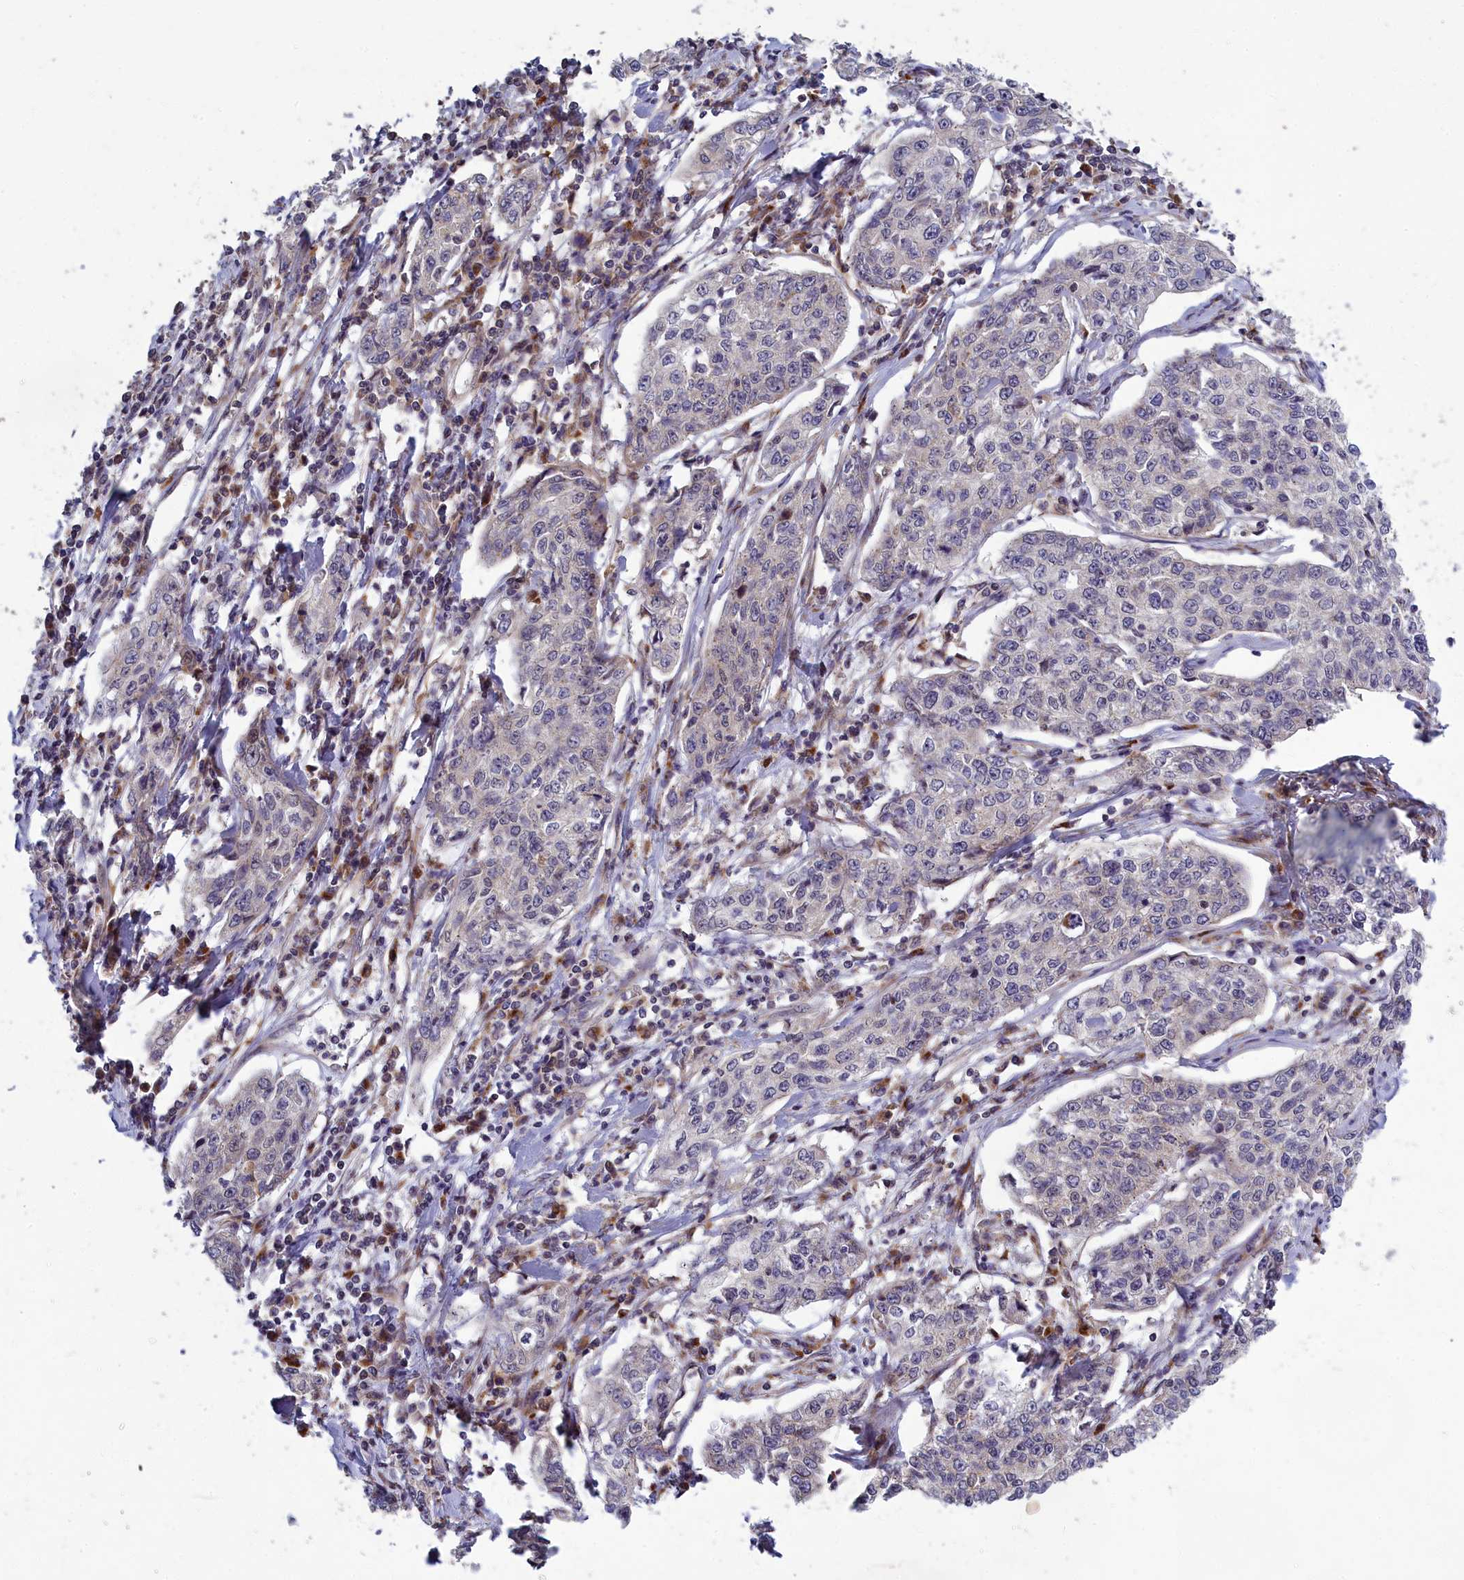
{"staining": {"intensity": "negative", "quantity": "none", "location": "none"}, "tissue": "cervical cancer", "cell_type": "Tumor cells", "image_type": "cancer", "snomed": [{"axis": "morphology", "description": "Squamous cell carcinoma, NOS"}, {"axis": "topography", "description": "Cervix"}], "caption": "A micrograph of cervical squamous cell carcinoma stained for a protein exhibits no brown staining in tumor cells.", "gene": "BLTP2", "patient": {"sex": "female", "age": 35}}